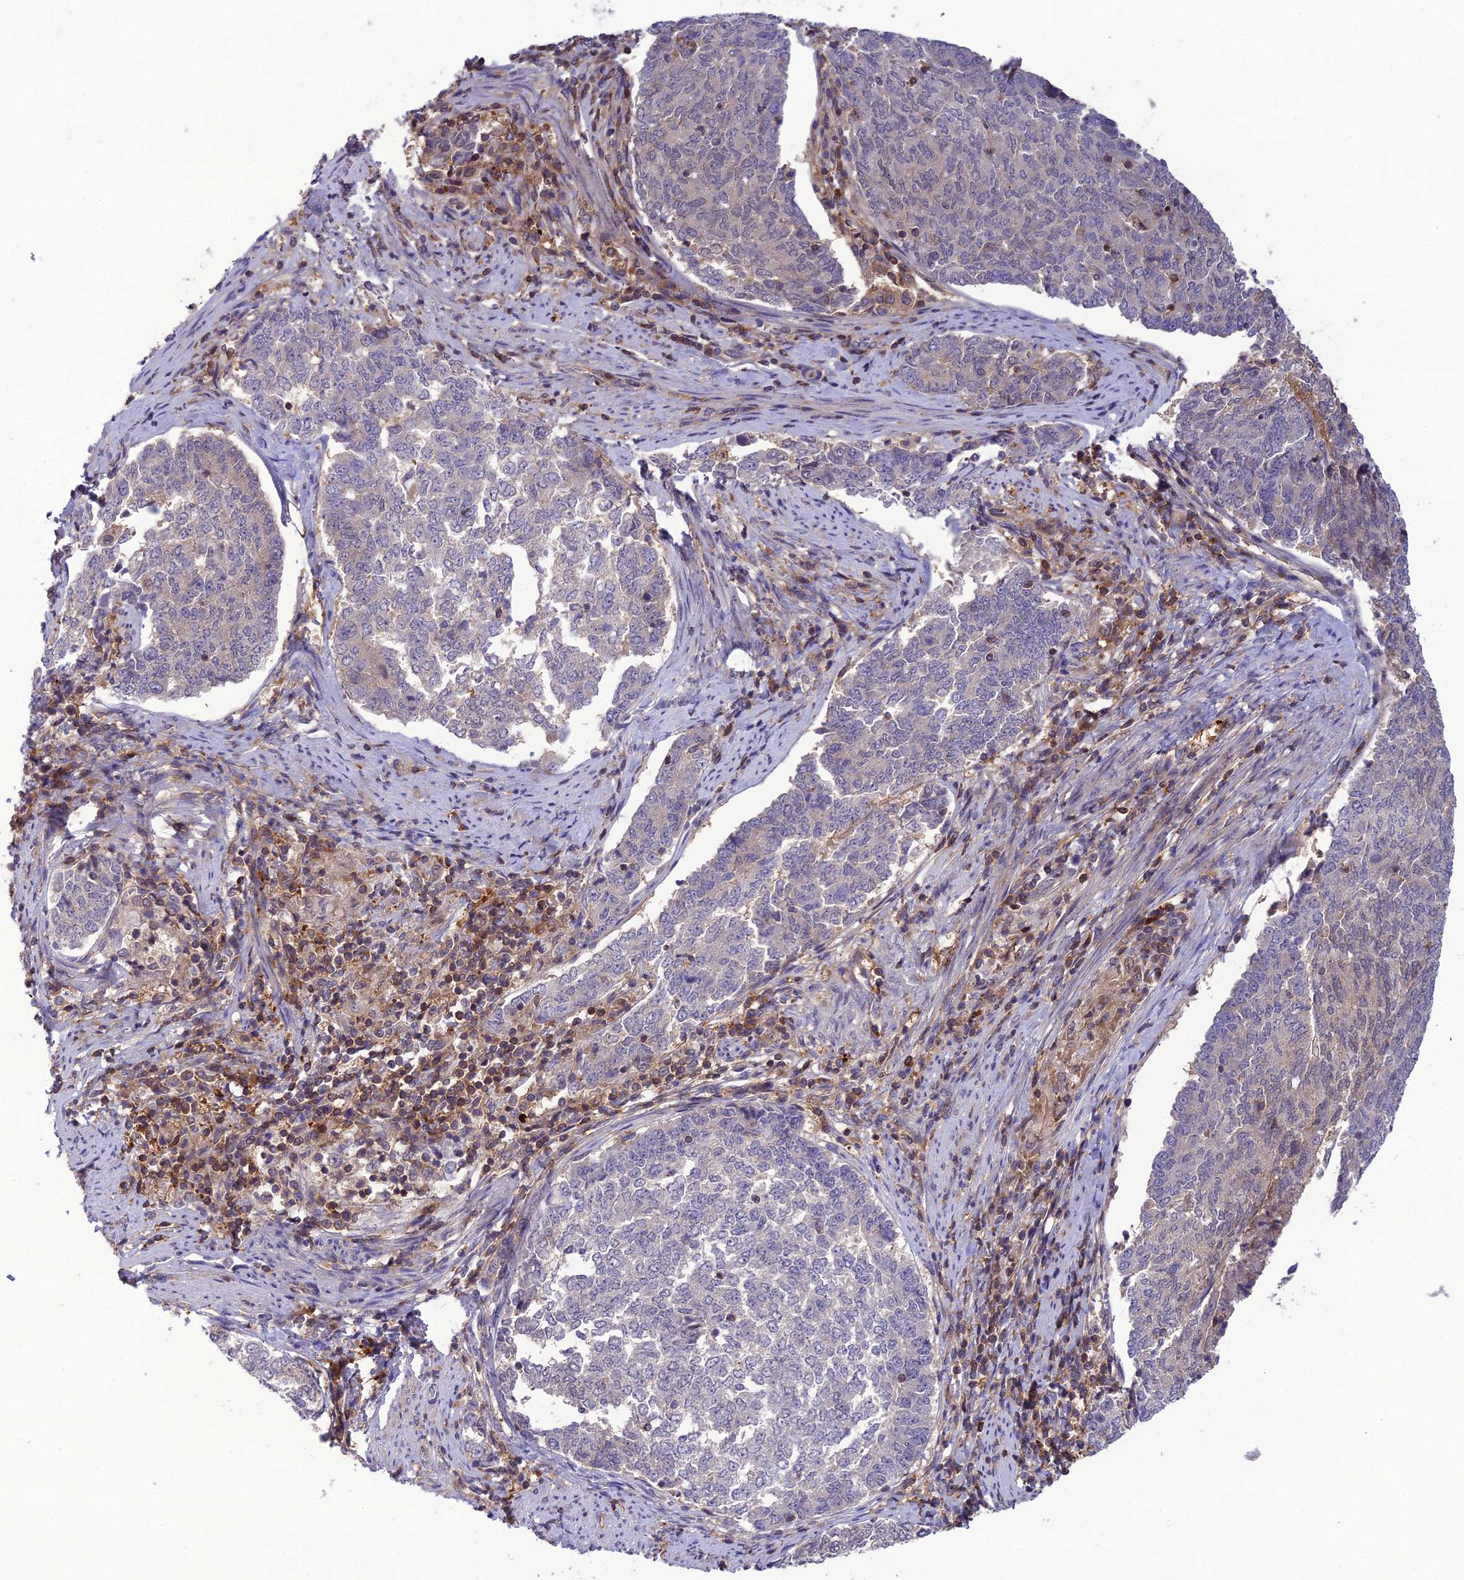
{"staining": {"intensity": "negative", "quantity": "none", "location": "none"}, "tissue": "endometrial cancer", "cell_type": "Tumor cells", "image_type": "cancer", "snomed": [{"axis": "morphology", "description": "Adenocarcinoma, NOS"}, {"axis": "topography", "description": "Endometrium"}], "caption": "High power microscopy photomicrograph of an IHC histopathology image of endometrial adenocarcinoma, revealing no significant expression in tumor cells.", "gene": "GDF6", "patient": {"sex": "female", "age": 80}}